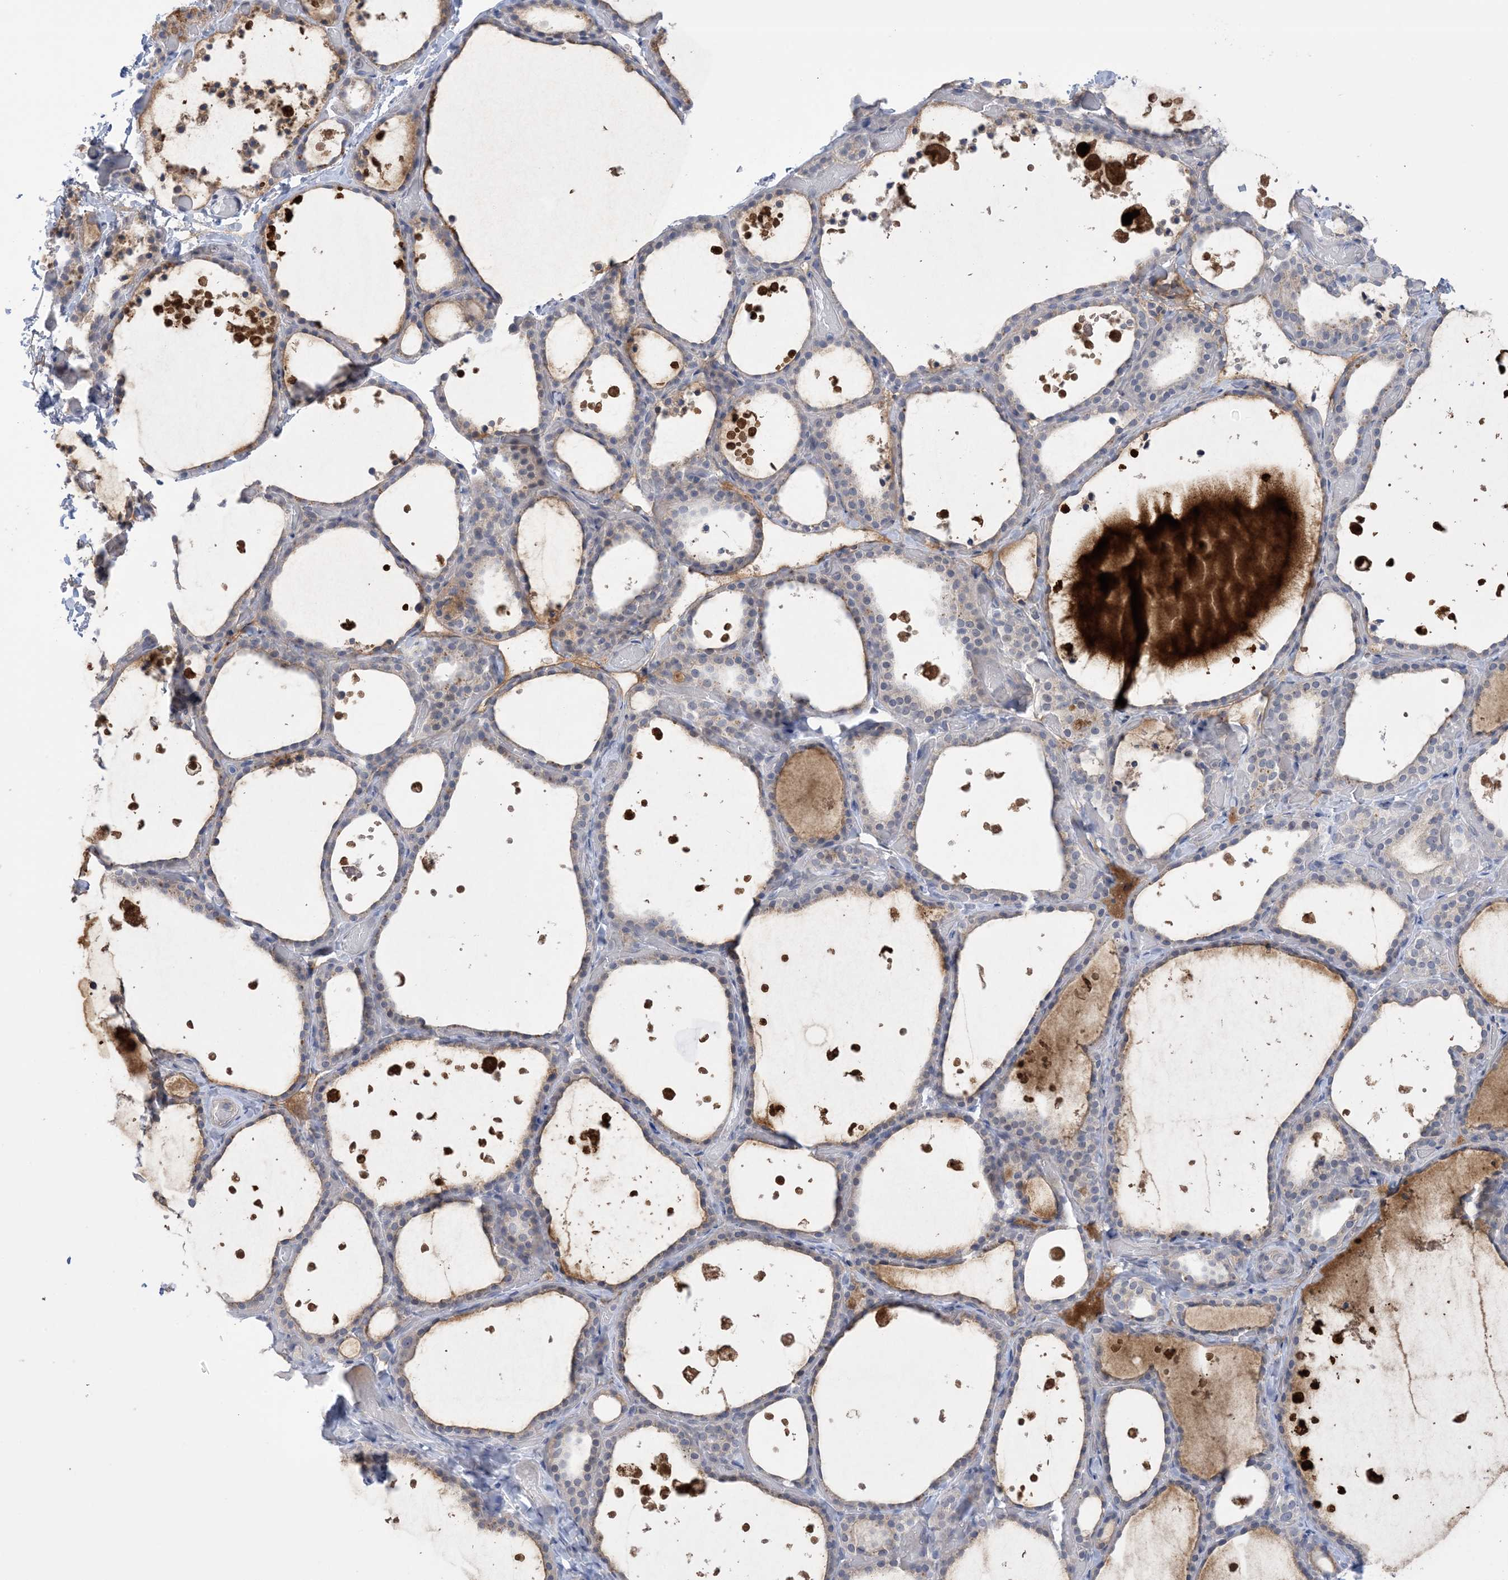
{"staining": {"intensity": "moderate", "quantity": "<25%", "location": "cytoplasmic/membranous"}, "tissue": "thyroid gland", "cell_type": "Glandular cells", "image_type": "normal", "snomed": [{"axis": "morphology", "description": "Normal tissue, NOS"}, {"axis": "topography", "description": "Thyroid gland"}], "caption": "Moderate cytoplasmic/membranous expression for a protein is seen in approximately <25% of glandular cells of unremarkable thyroid gland using immunohistochemistry.", "gene": "TTYH1", "patient": {"sex": "female", "age": 44}}